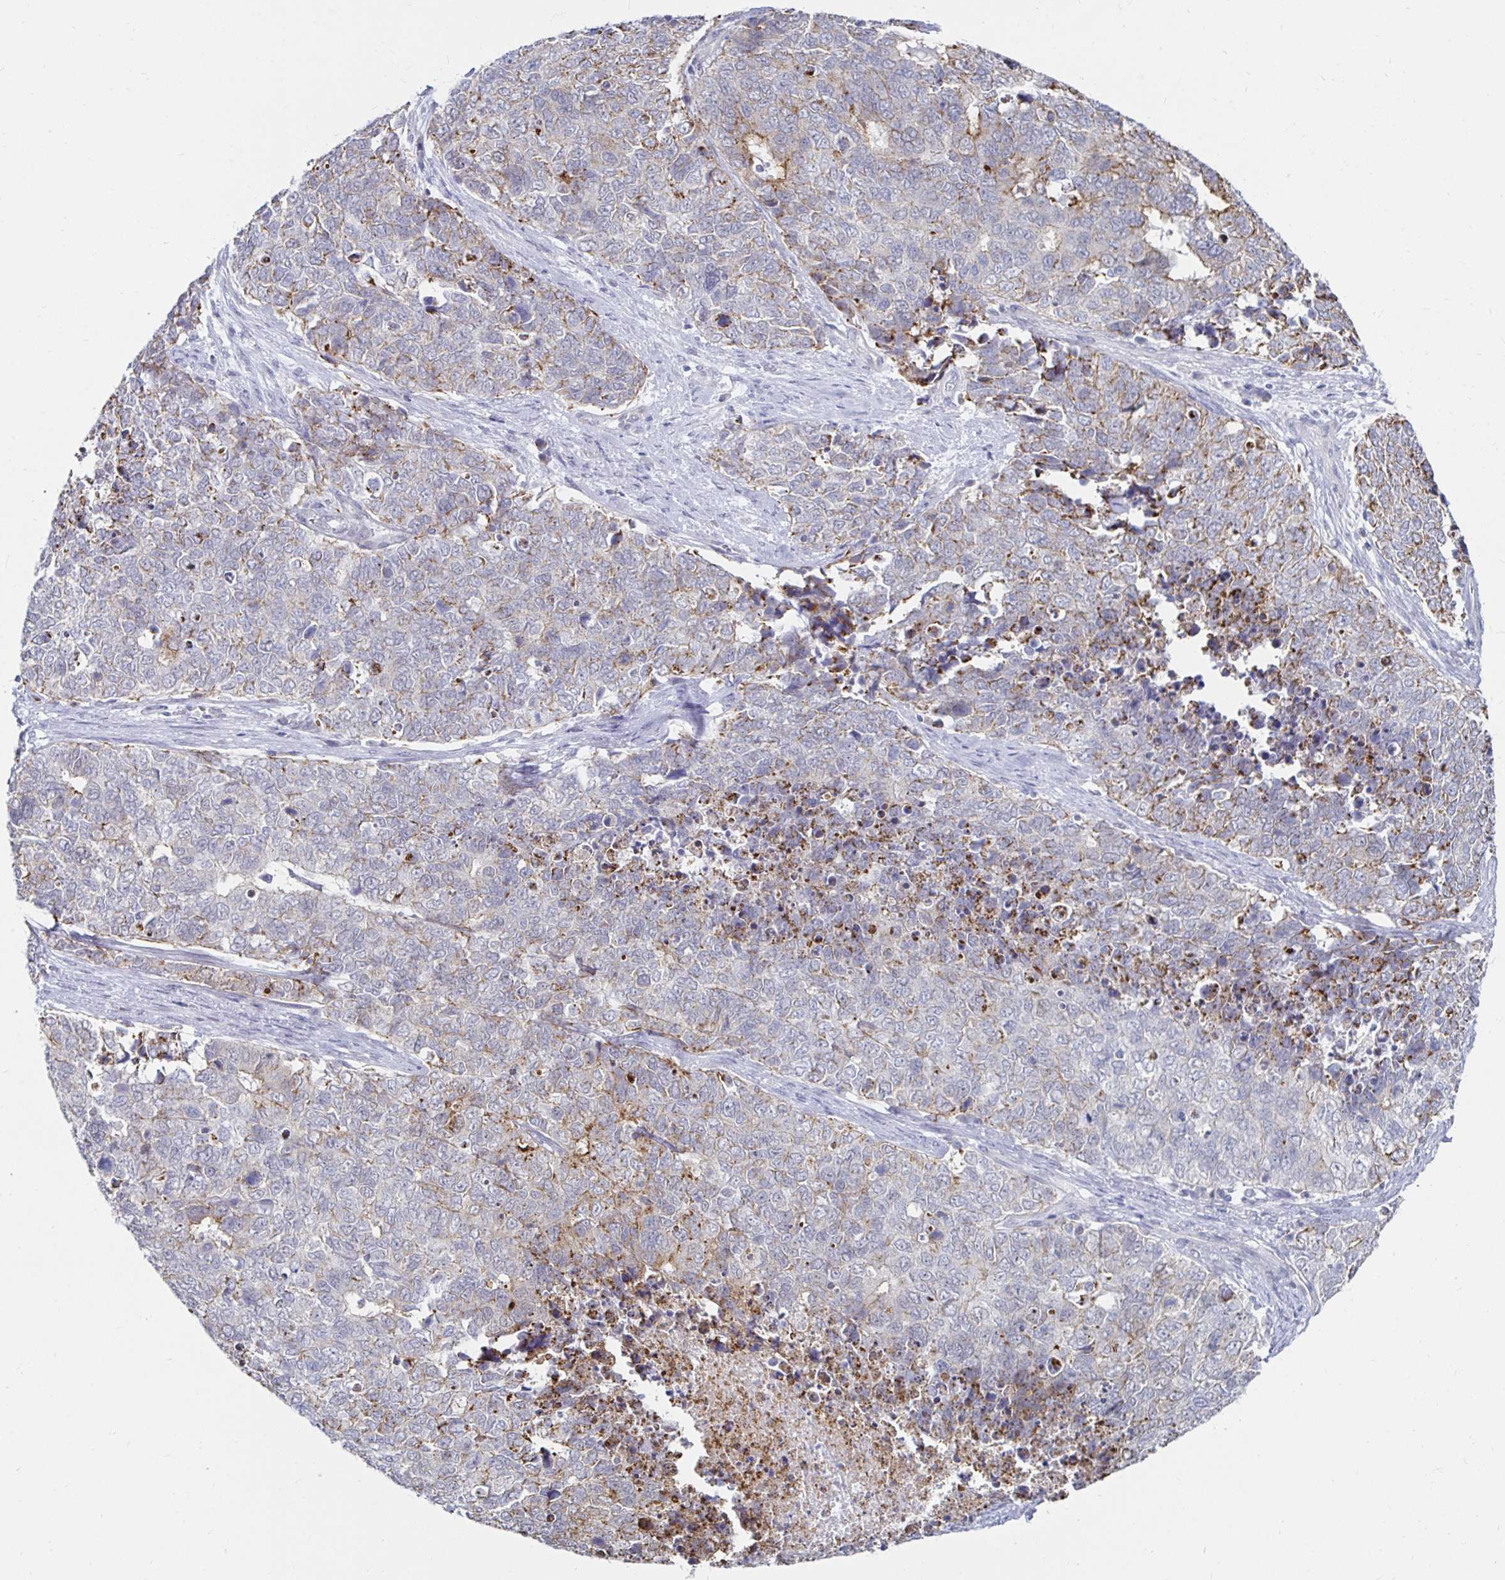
{"staining": {"intensity": "moderate", "quantity": "<25%", "location": "cytoplasmic/membranous"}, "tissue": "cervical cancer", "cell_type": "Tumor cells", "image_type": "cancer", "snomed": [{"axis": "morphology", "description": "Adenocarcinoma, NOS"}, {"axis": "topography", "description": "Cervix"}], "caption": "Moderate cytoplasmic/membranous staining is present in about <25% of tumor cells in cervical cancer.", "gene": "NOCT", "patient": {"sex": "female", "age": 63}}